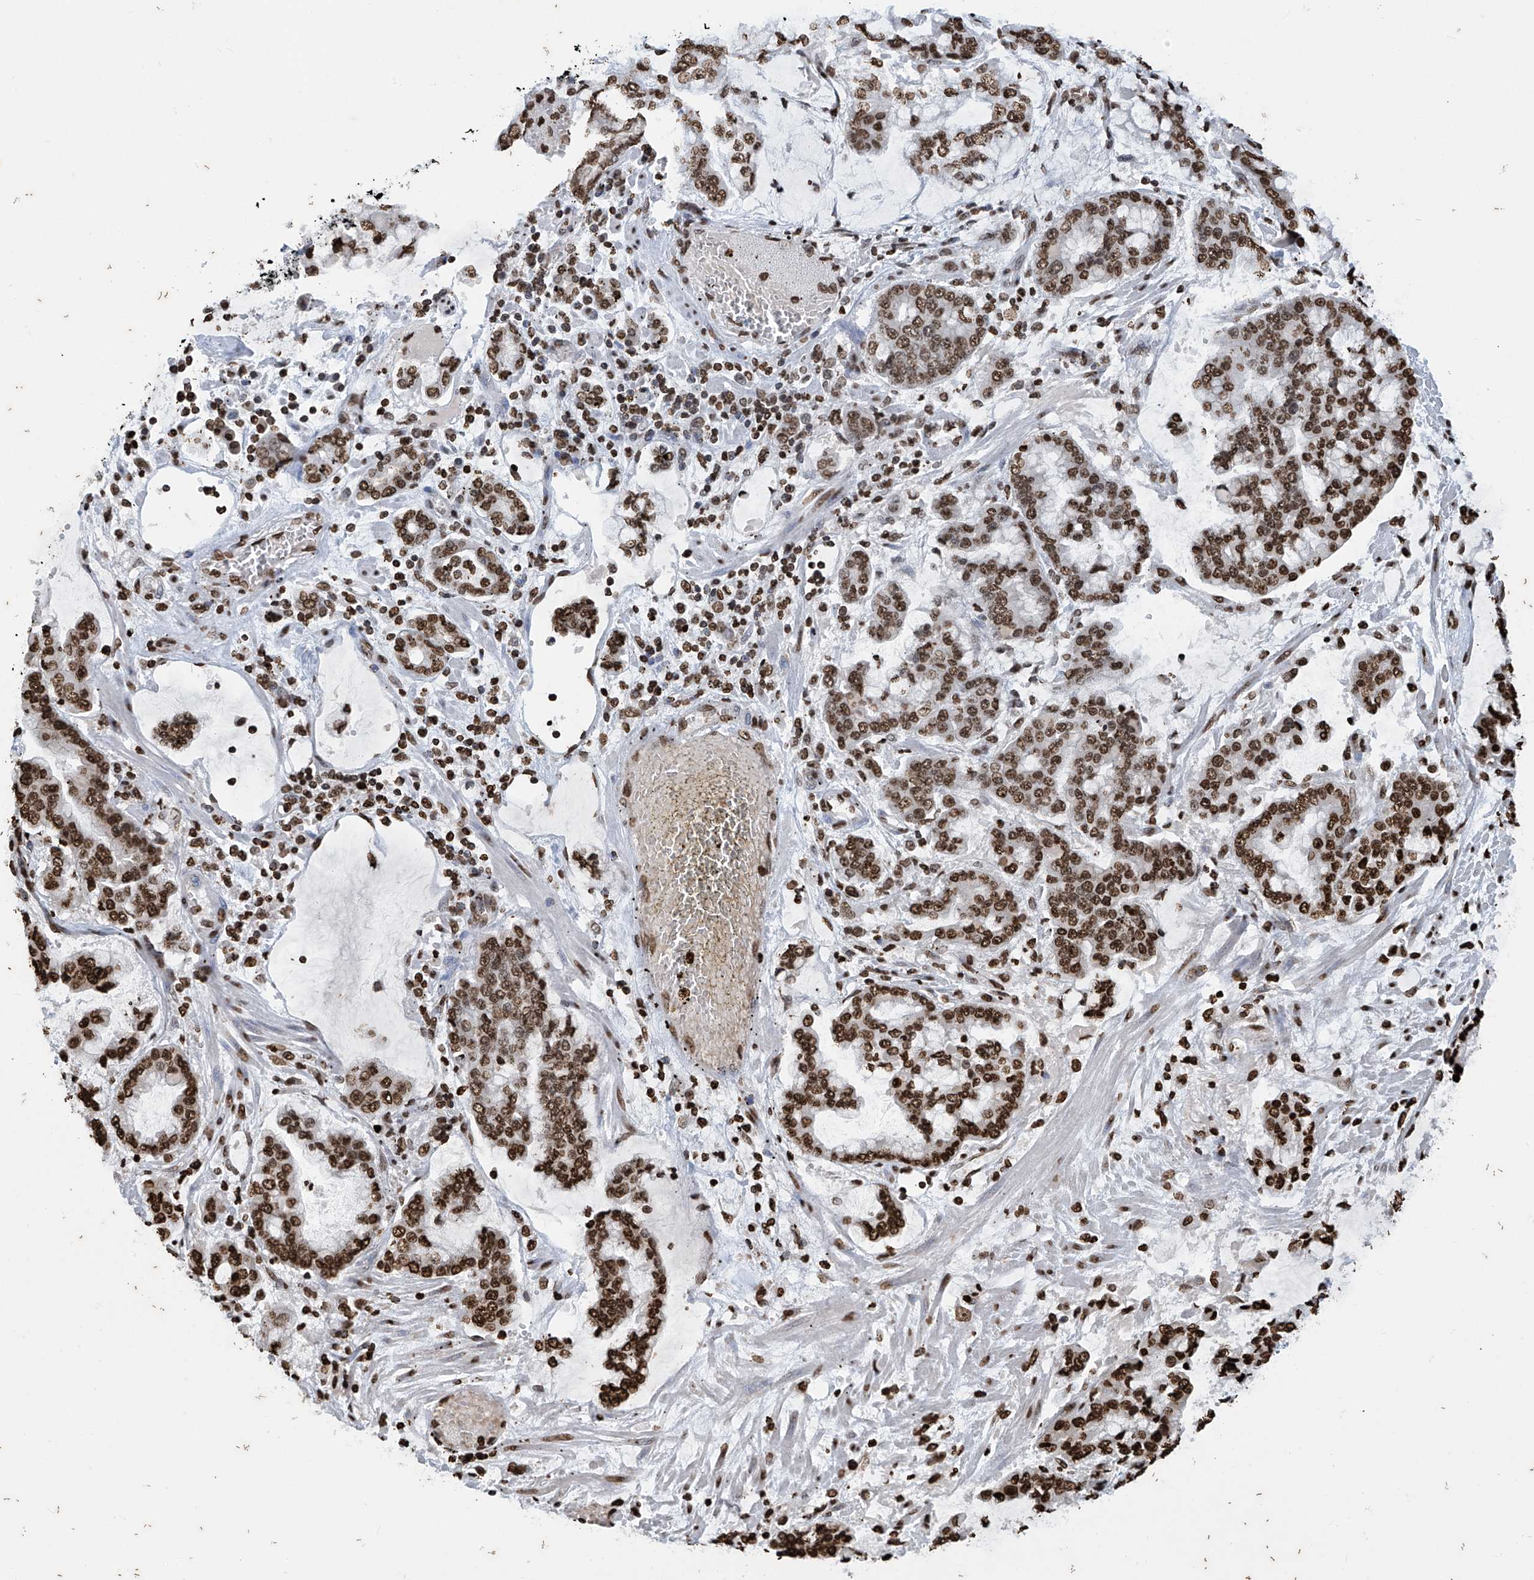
{"staining": {"intensity": "strong", "quantity": ">75%", "location": "nuclear"}, "tissue": "stomach cancer", "cell_type": "Tumor cells", "image_type": "cancer", "snomed": [{"axis": "morphology", "description": "Normal tissue, NOS"}, {"axis": "morphology", "description": "Adenocarcinoma, NOS"}, {"axis": "topography", "description": "Stomach, upper"}, {"axis": "topography", "description": "Stomach"}], "caption": "Immunohistochemical staining of human adenocarcinoma (stomach) demonstrates high levels of strong nuclear staining in approximately >75% of tumor cells. (Brightfield microscopy of DAB IHC at high magnification).", "gene": "DPPA2", "patient": {"sex": "male", "age": 76}}